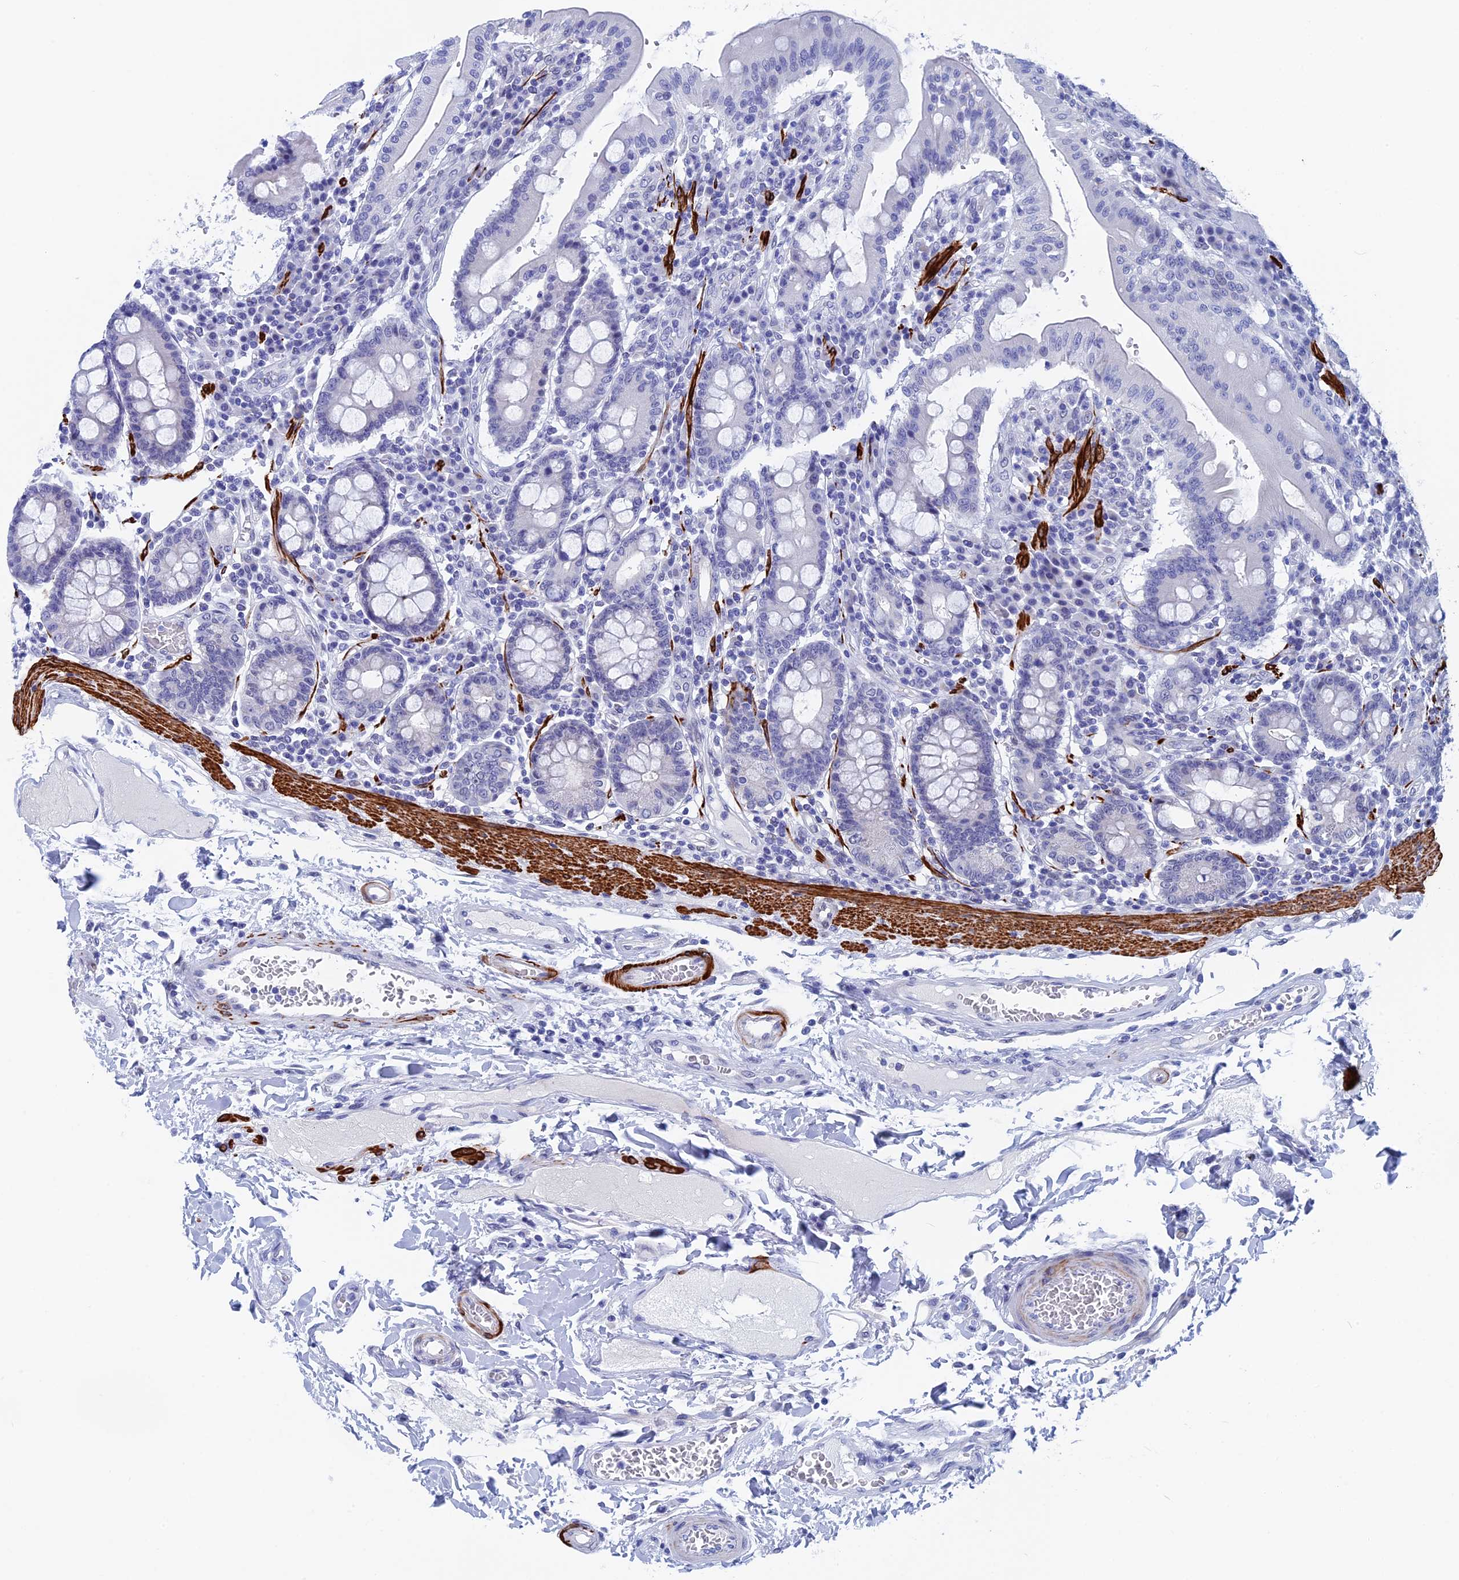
{"staining": {"intensity": "negative", "quantity": "none", "location": "none"}, "tissue": "duodenum", "cell_type": "Glandular cells", "image_type": "normal", "snomed": [{"axis": "morphology", "description": "Normal tissue, NOS"}, {"axis": "morphology", "description": "Adenocarcinoma, NOS"}, {"axis": "topography", "description": "Pancreas"}, {"axis": "topography", "description": "Duodenum"}], "caption": "The image reveals no significant staining in glandular cells of duodenum.", "gene": "WDR83", "patient": {"sex": "male", "age": 50}}